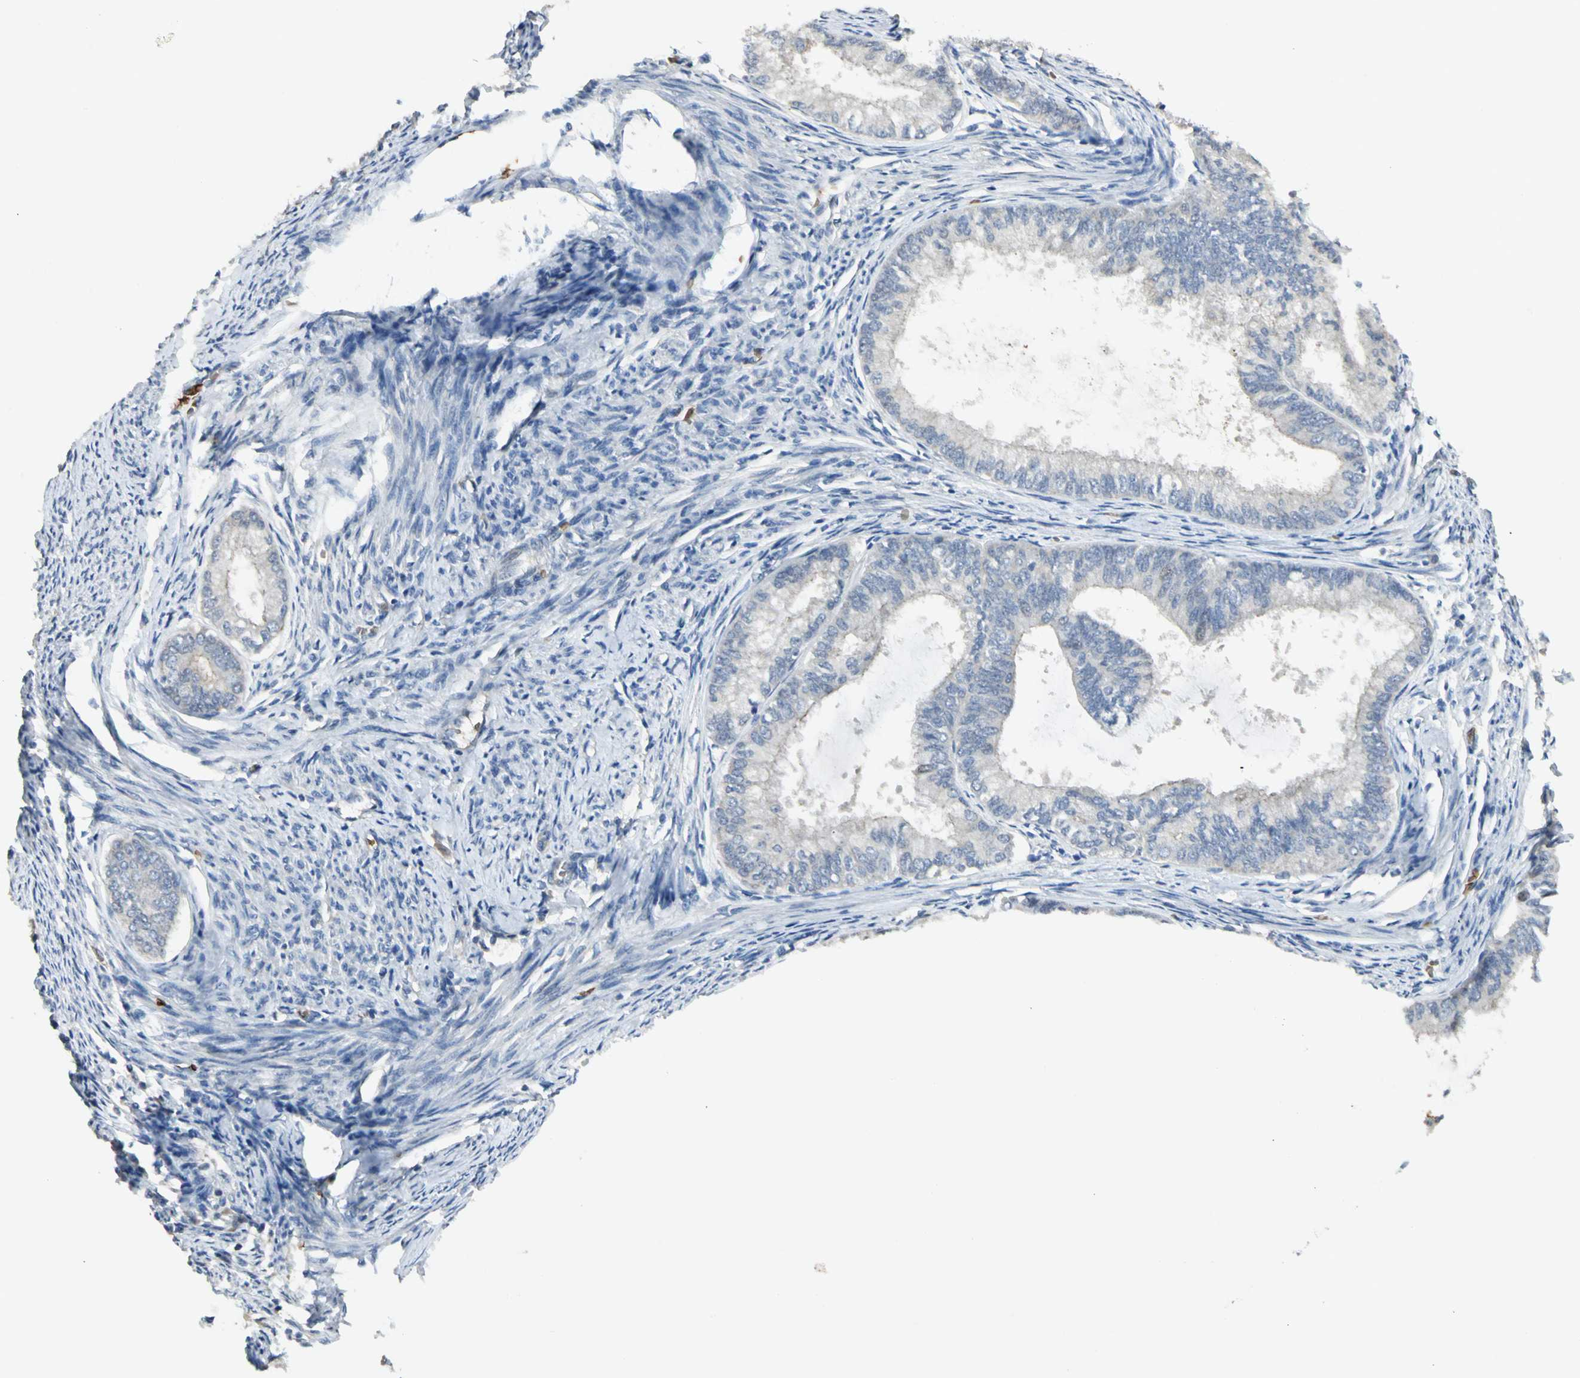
{"staining": {"intensity": "weak", "quantity": "<25%", "location": "cytoplasmic/membranous"}, "tissue": "endometrial cancer", "cell_type": "Tumor cells", "image_type": "cancer", "snomed": [{"axis": "morphology", "description": "Adenocarcinoma, NOS"}, {"axis": "topography", "description": "Endometrium"}], "caption": "The histopathology image shows no significant expression in tumor cells of adenocarcinoma (endometrial). (DAB (3,3'-diaminobenzidine) immunohistochemistry visualized using brightfield microscopy, high magnification).", "gene": "ANK1", "patient": {"sex": "female", "age": 86}}